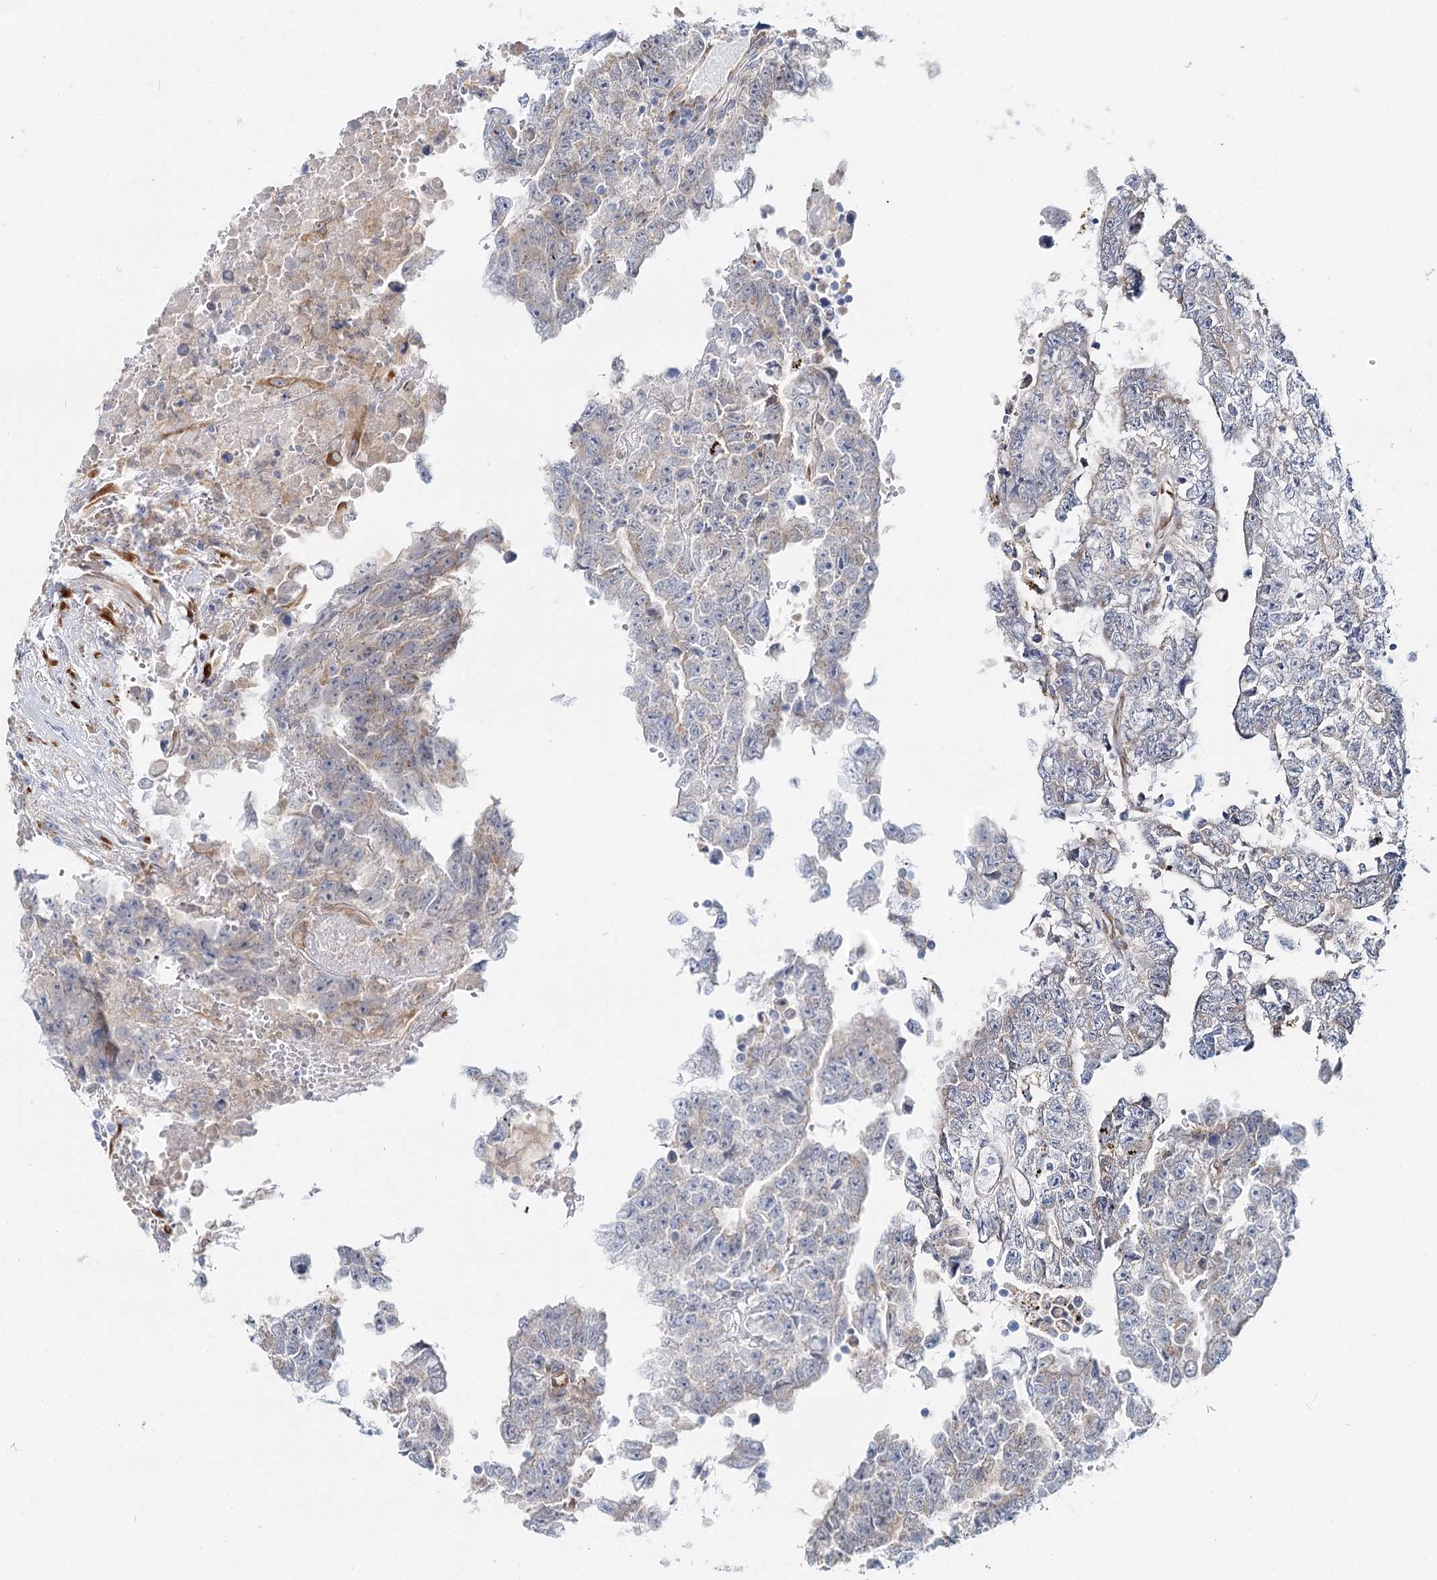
{"staining": {"intensity": "weak", "quantity": "<25%", "location": "cytoplasmic/membranous"}, "tissue": "testis cancer", "cell_type": "Tumor cells", "image_type": "cancer", "snomed": [{"axis": "morphology", "description": "Carcinoma, Embryonal, NOS"}, {"axis": "topography", "description": "Testis"}], "caption": "The IHC image has no significant staining in tumor cells of embryonal carcinoma (testis) tissue.", "gene": "SPART", "patient": {"sex": "male", "age": 25}}